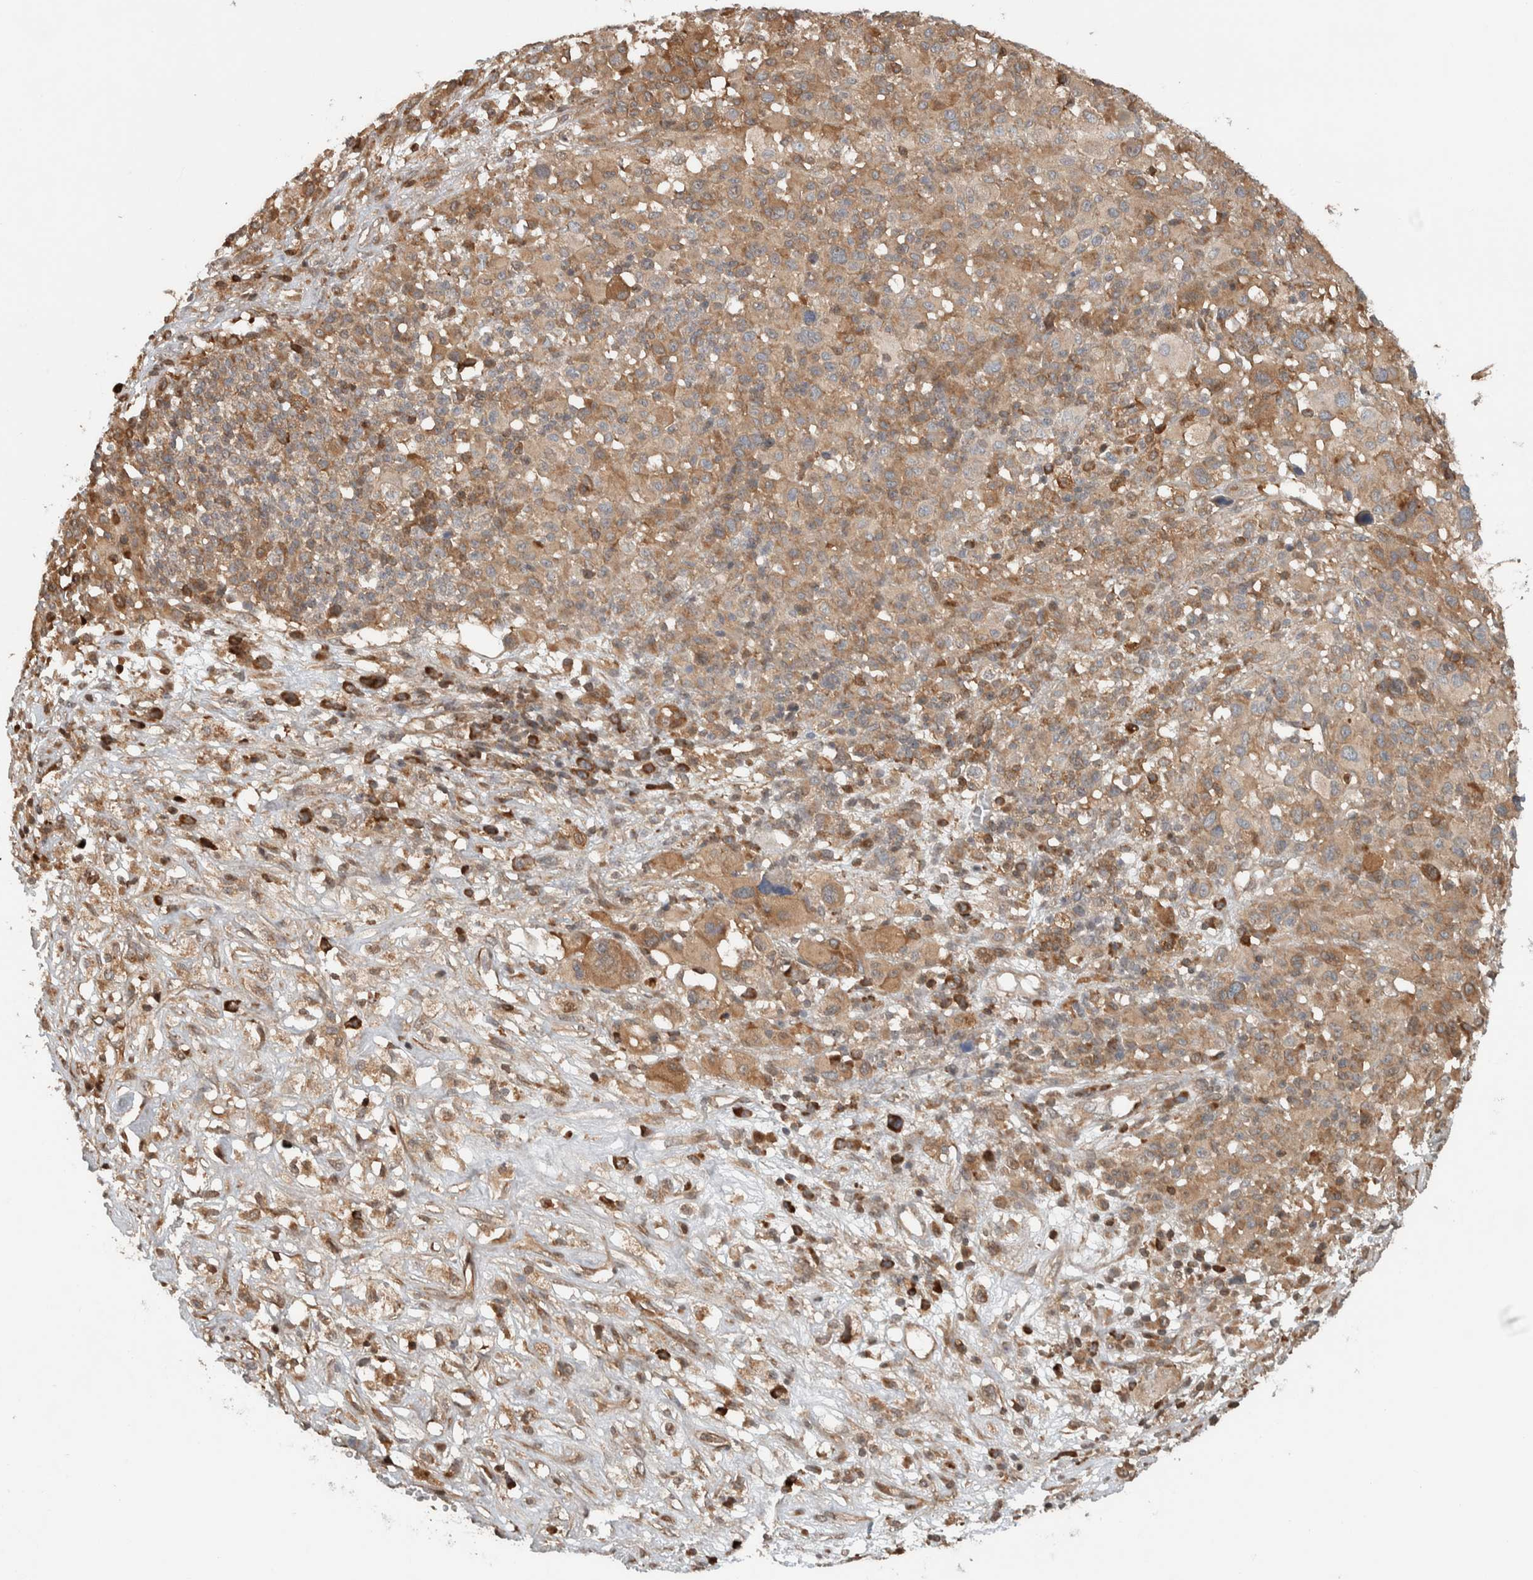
{"staining": {"intensity": "weak", "quantity": ">75%", "location": "cytoplasmic/membranous"}, "tissue": "melanoma", "cell_type": "Tumor cells", "image_type": "cancer", "snomed": [{"axis": "morphology", "description": "Malignant melanoma, Metastatic site"}, {"axis": "topography", "description": "Skin"}], "caption": "Malignant melanoma (metastatic site) stained for a protein (brown) reveals weak cytoplasmic/membranous positive staining in approximately >75% of tumor cells.", "gene": "CNTROB", "patient": {"sex": "female", "age": 74}}